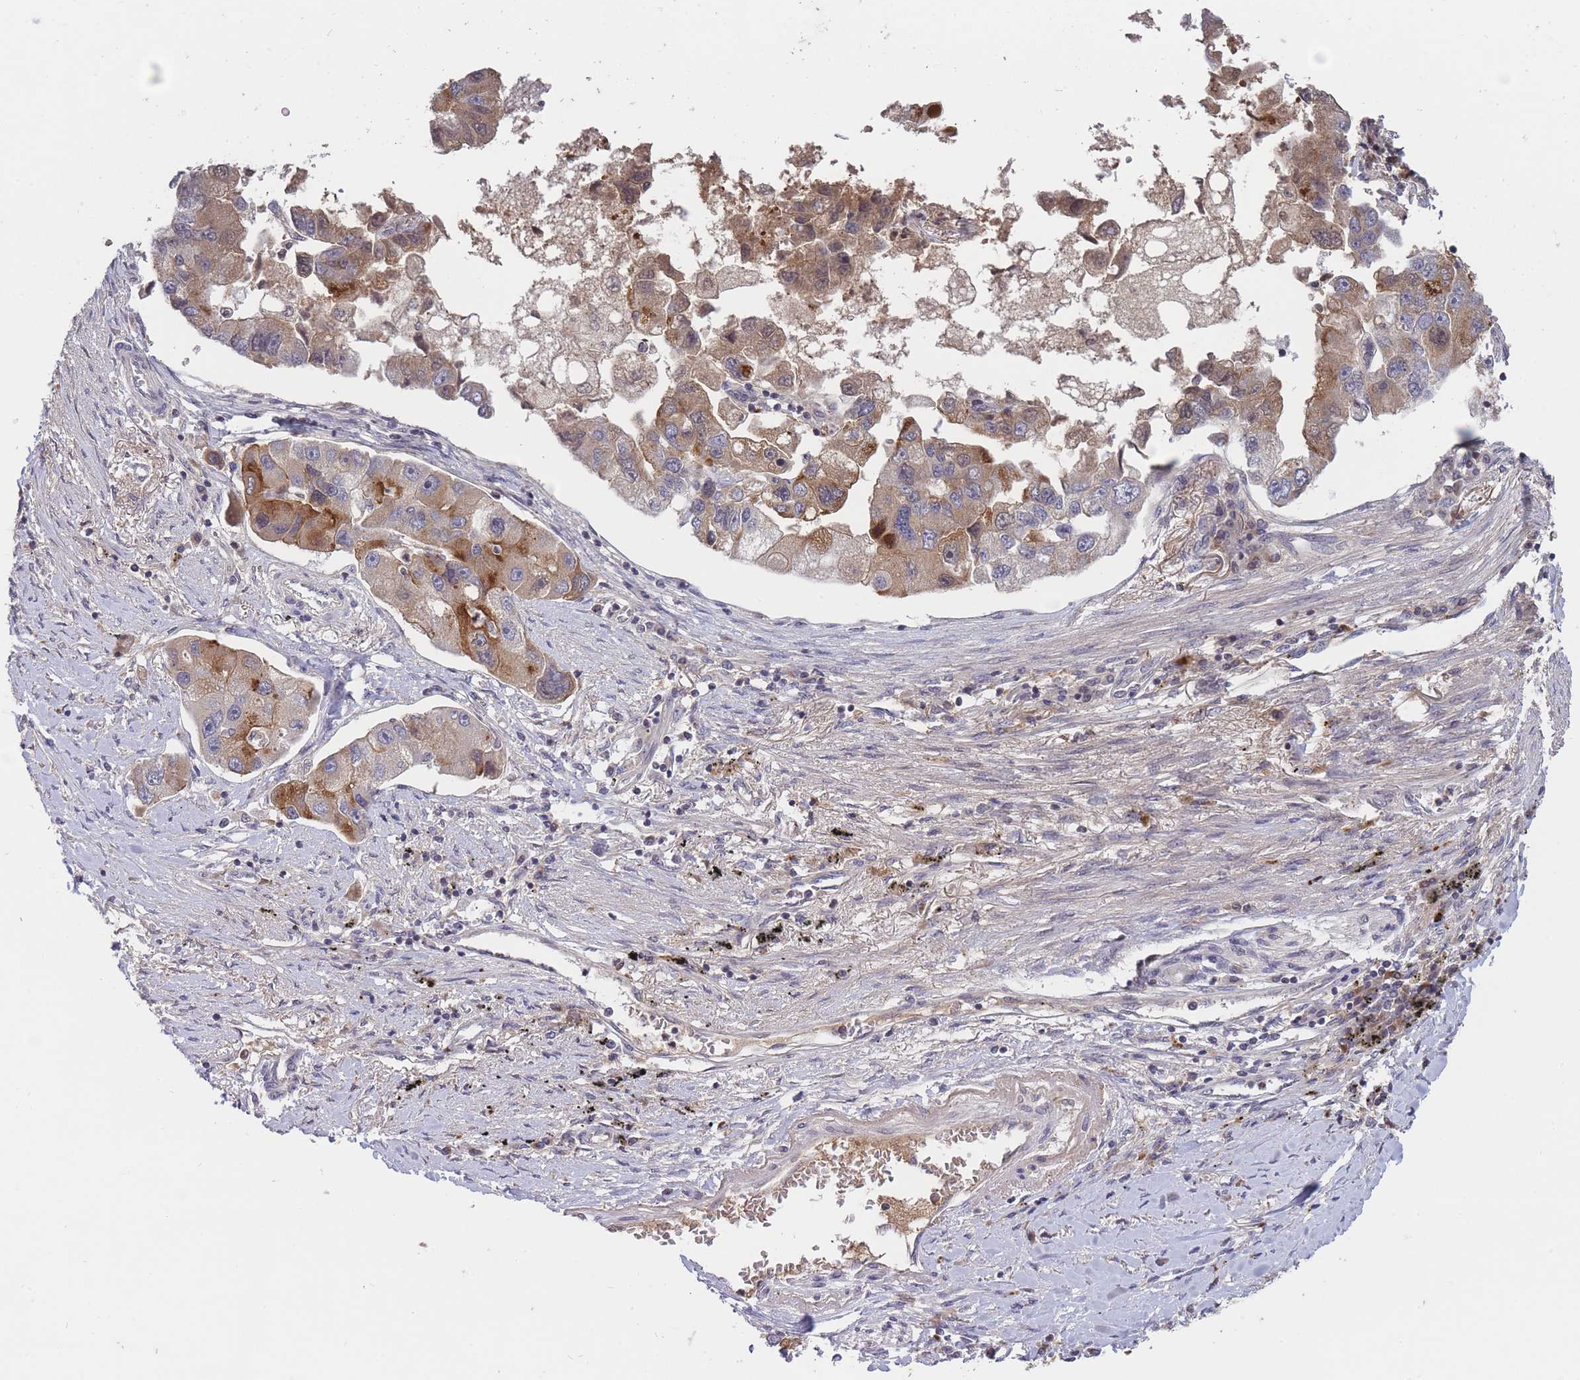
{"staining": {"intensity": "strong", "quantity": "25%-75%", "location": "cytoplasmic/membranous"}, "tissue": "lung cancer", "cell_type": "Tumor cells", "image_type": "cancer", "snomed": [{"axis": "morphology", "description": "Adenocarcinoma, NOS"}, {"axis": "topography", "description": "Lung"}], "caption": "Strong cytoplasmic/membranous expression for a protein is identified in approximately 25%-75% of tumor cells of lung adenocarcinoma using immunohistochemistry.", "gene": "RALGDS", "patient": {"sex": "female", "age": 54}}